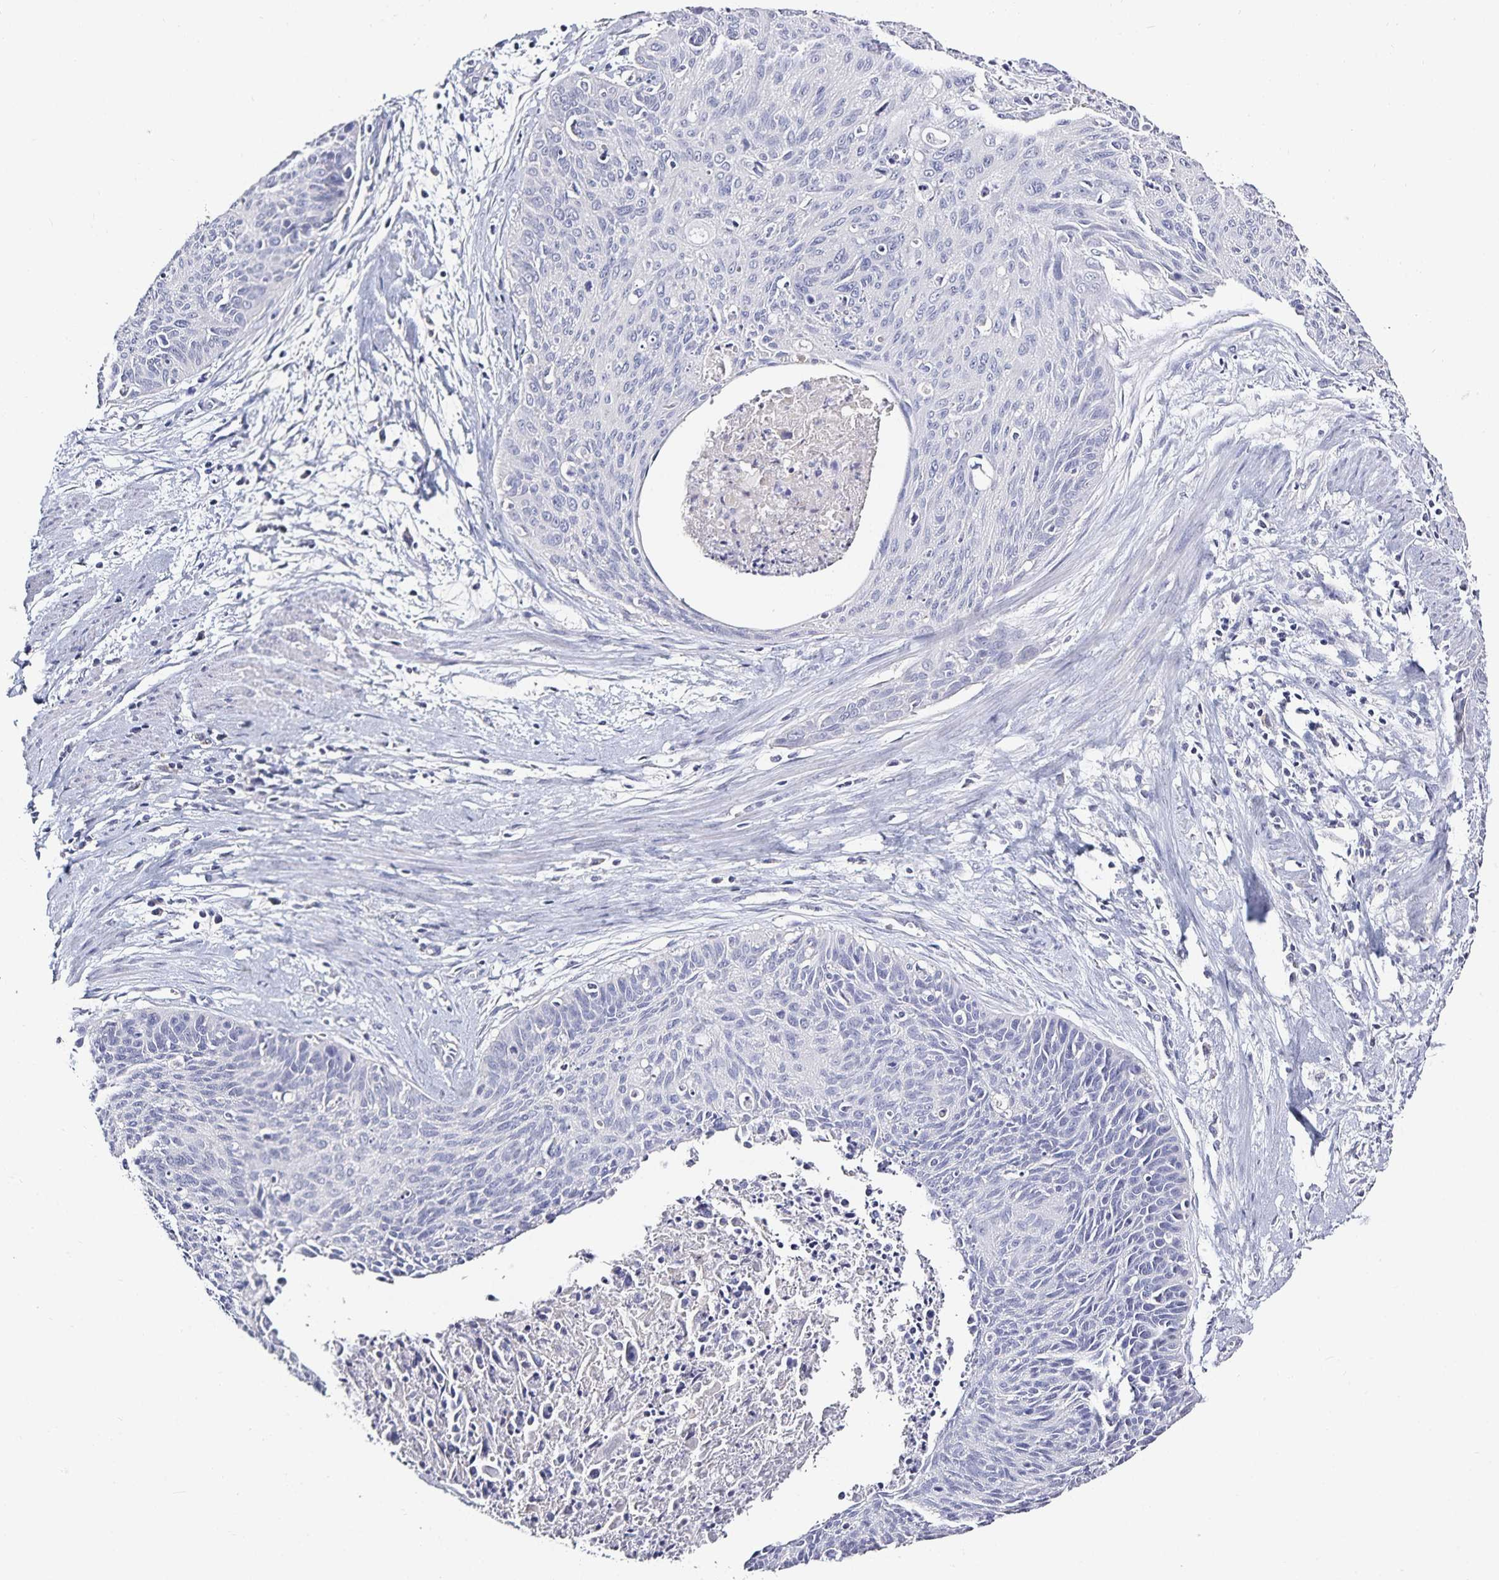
{"staining": {"intensity": "negative", "quantity": "none", "location": "none"}, "tissue": "cervical cancer", "cell_type": "Tumor cells", "image_type": "cancer", "snomed": [{"axis": "morphology", "description": "Squamous cell carcinoma, NOS"}, {"axis": "topography", "description": "Cervix"}], "caption": "The micrograph exhibits no significant positivity in tumor cells of cervical squamous cell carcinoma. (DAB (3,3'-diaminobenzidine) immunohistochemistry, high magnification).", "gene": "TTR", "patient": {"sex": "female", "age": 55}}